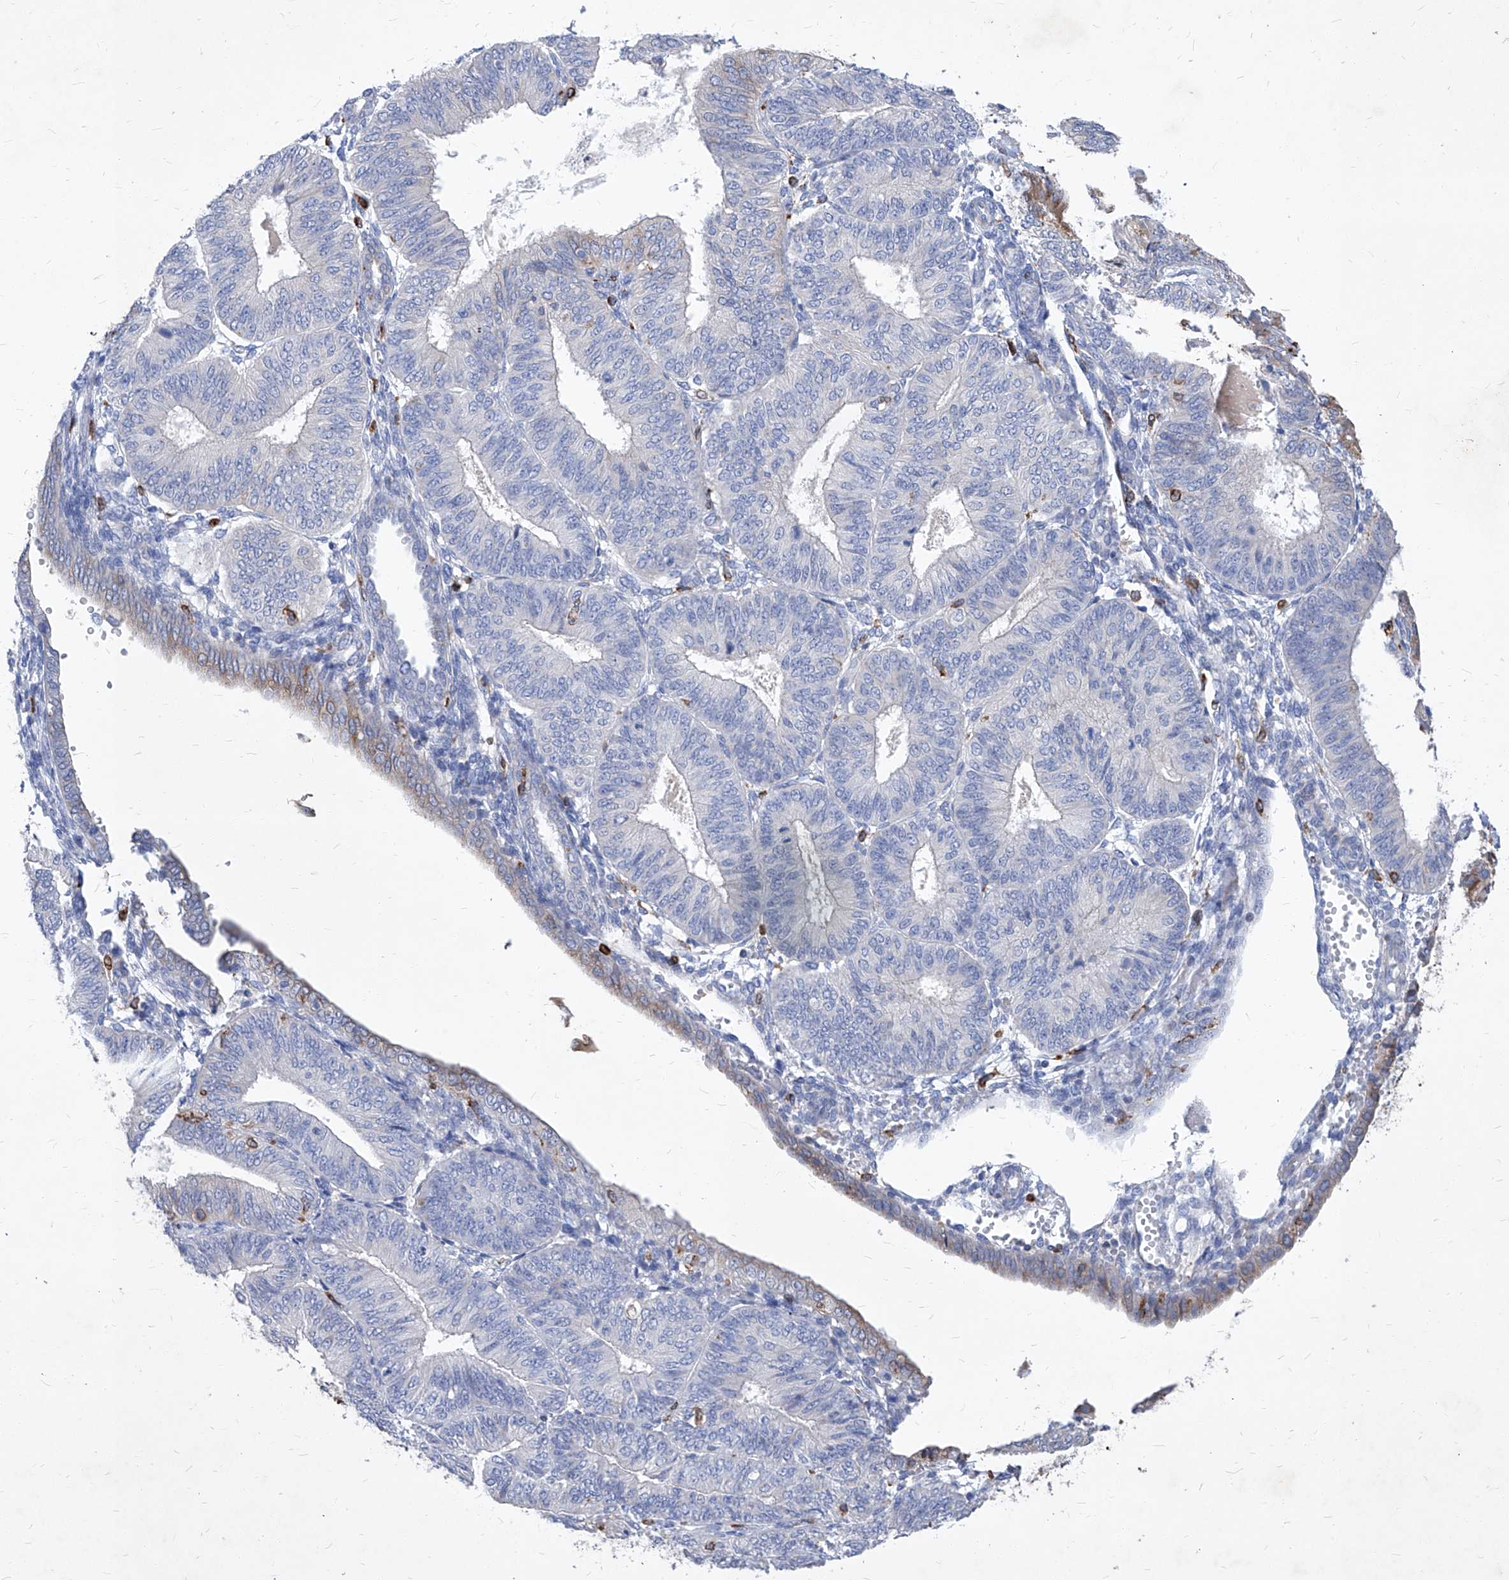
{"staining": {"intensity": "negative", "quantity": "none", "location": "none"}, "tissue": "endometrial cancer", "cell_type": "Tumor cells", "image_type": "cancer", "snomed": [{"axis": "morphology", "description": "Adenocarcinoma, NOS"}, {"axis": "topography", "description": "Endometrium"}], "caption": "Immunohistochemistry photomicrograph of adenocarcinoma (endometrial) stained for a protein (brown), which shows no positivity in tumor cells.", "gene": "UBOX5", "patient": {"sex": "female", "age": 58}}